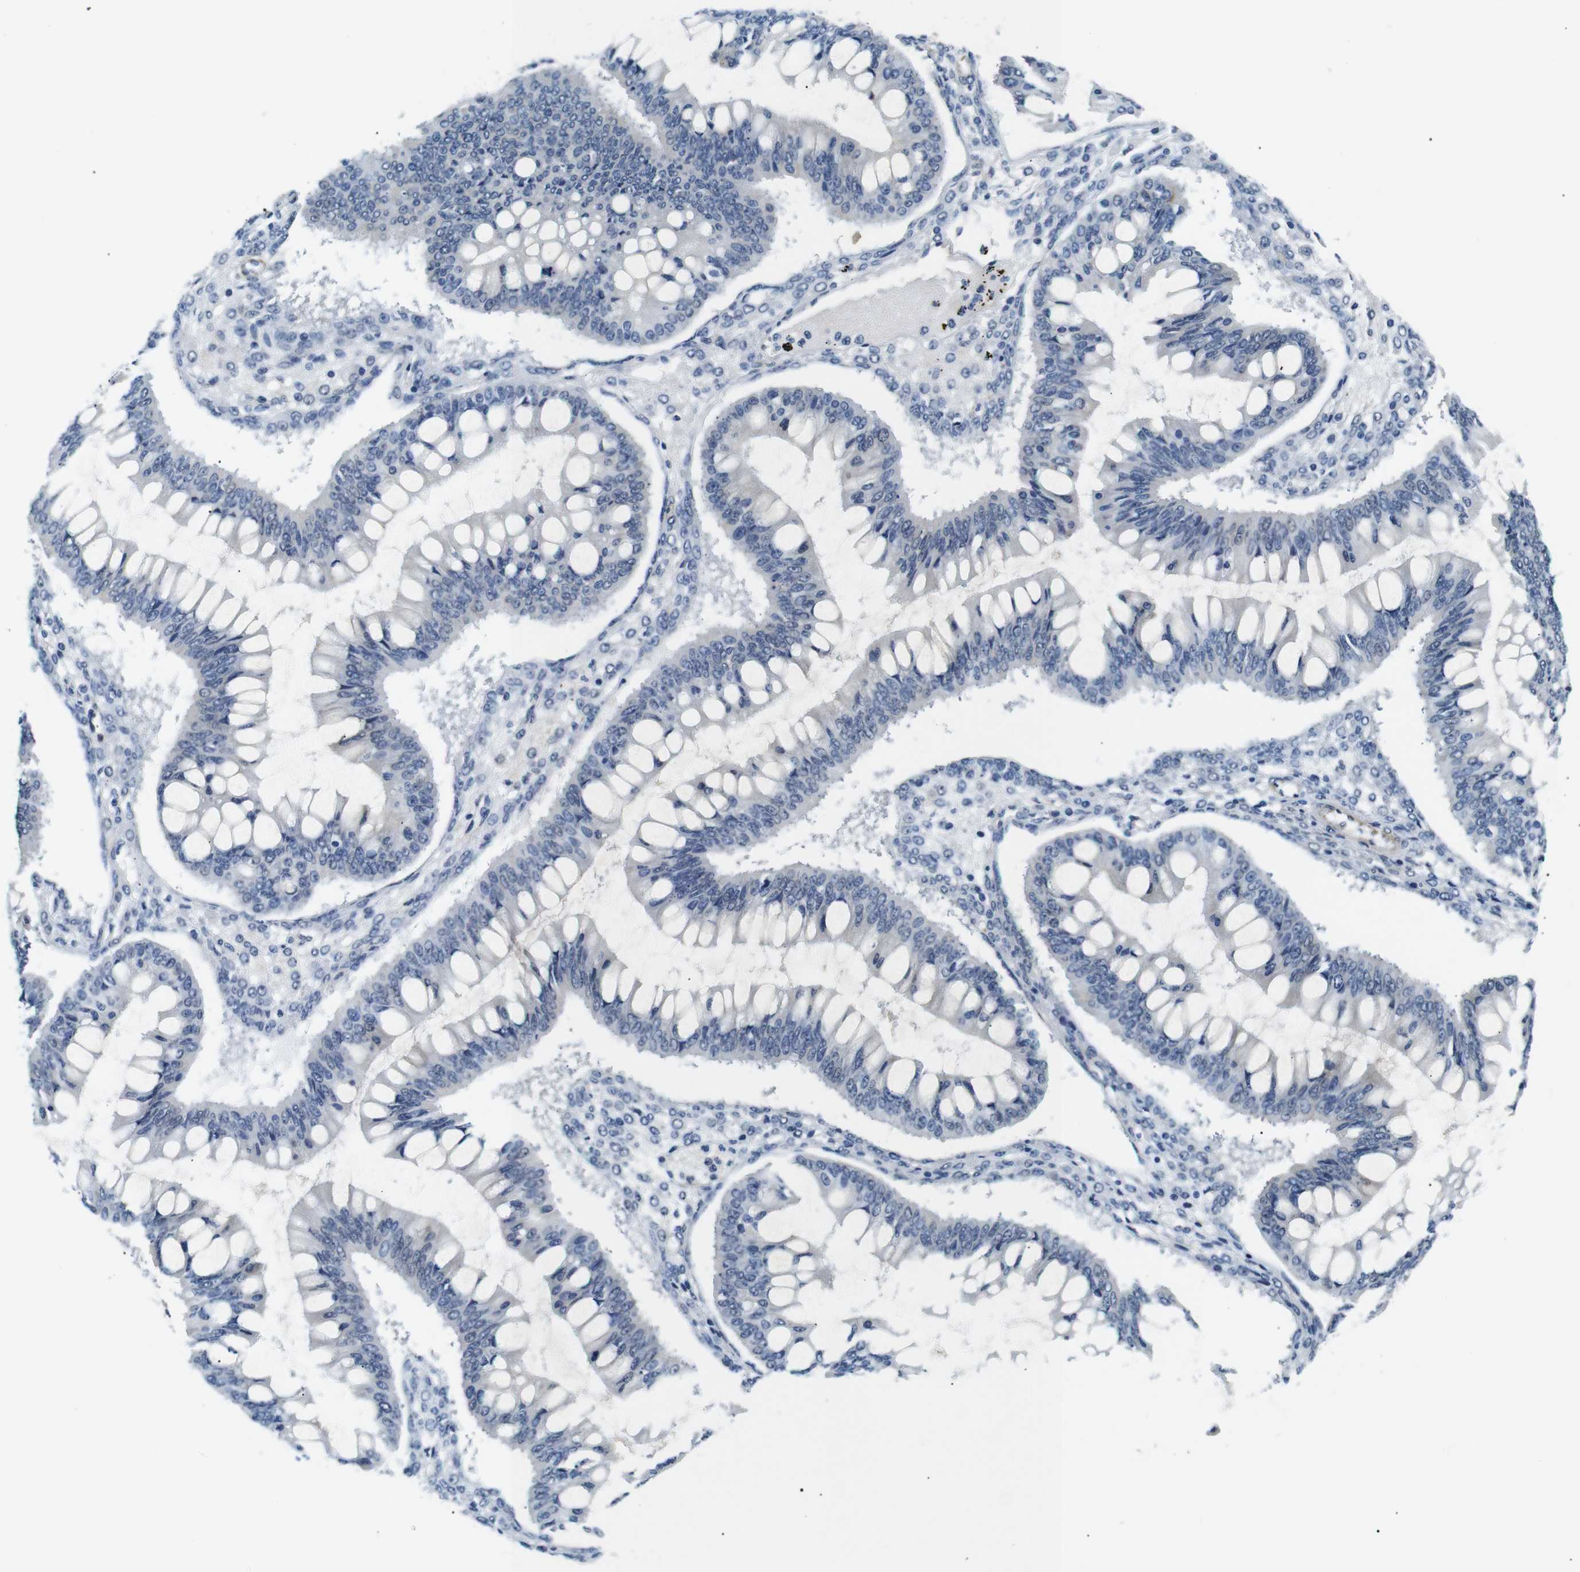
{"staining": {"intensity": "negative", "quantity": "none", "location": "none"}, "tissue": "ovarian cancer", "cell_type": "Tumor cells", "image_type": "cancer", "snomed": [{"axis": "morphology", "description": "Cystadenocarcinoma, mucinous, NOS"}, {"axis": "topography", "description": "Ovary"}], "caption": "Micrograph shows no protein staining in tumor cells of ovarian cancer (mucinous cystadenocarcinoma) tissue. (Stains: DAB (3,3'-diaminobenzidine) IHC with hematoxylin counter stain, Microscopy: brightfield microscopy at high magnification).", "gene": "TAFA1", "patient": {"sex": "female", "age": 73}}